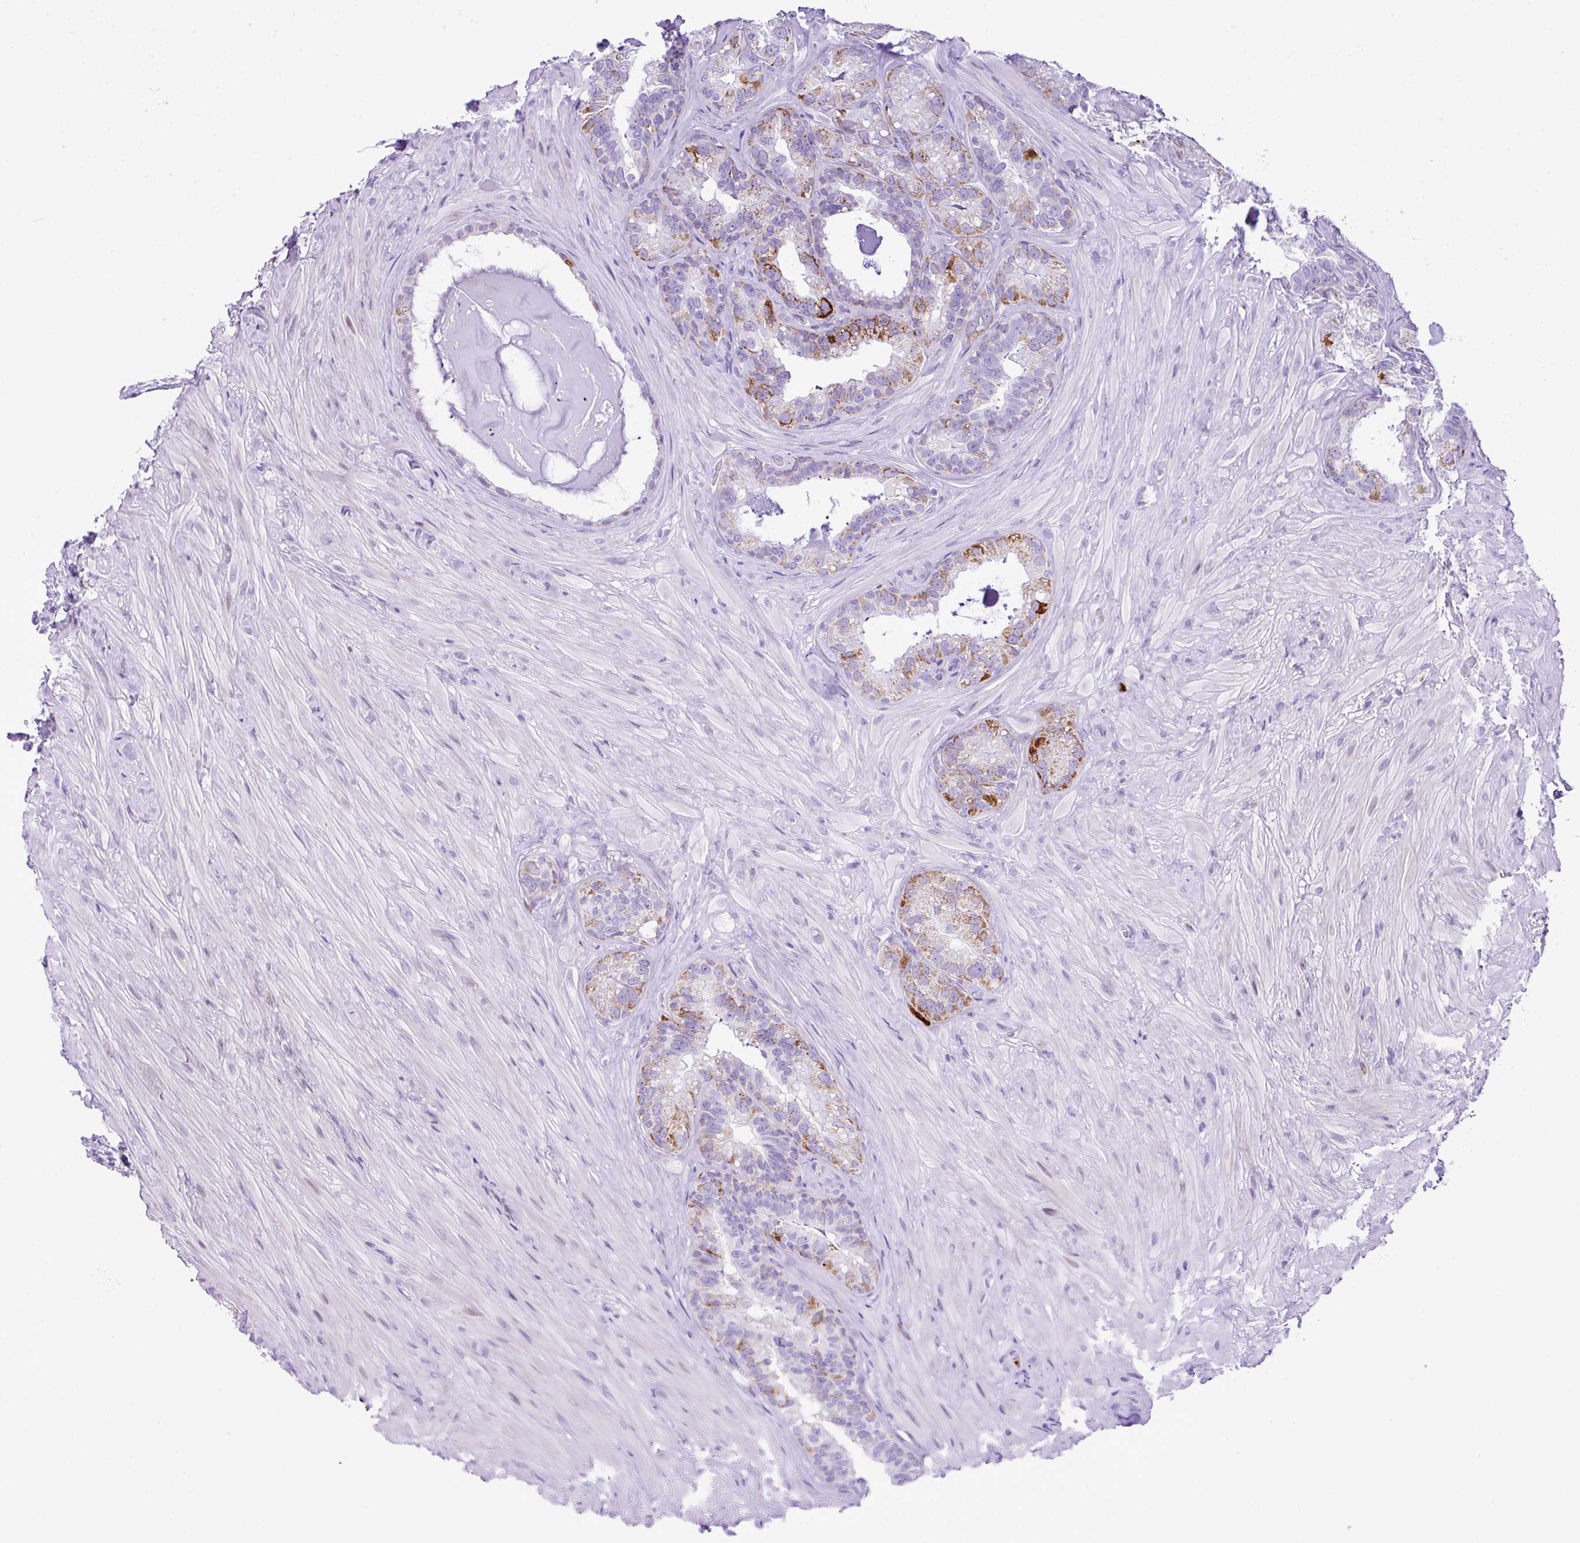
{"staining": {"intensity": "moderate", "quantity": "25%-75%", "location": "cytoplasmic/membranous"}, "tissue": "seminal vesicle", "cell_type": "Glandular cells", "image_type": "normal", "snomed": [{"axis": "morphology", "description": "Normal tissue, NOS"}, {"axis": "topography", "description": "Seminal veicle"}], "caption": "DAB immunohistochemical staining of unremarkable seminal vesicle displays moderate cytoplasmic/membranous protein staining in approximately 25%-75% of glandular cells. The protein is shown in brown color, while the nuclei are stained blue.", "gene": "RCAN2", "patient": {"sex": "male", "age": 60}}